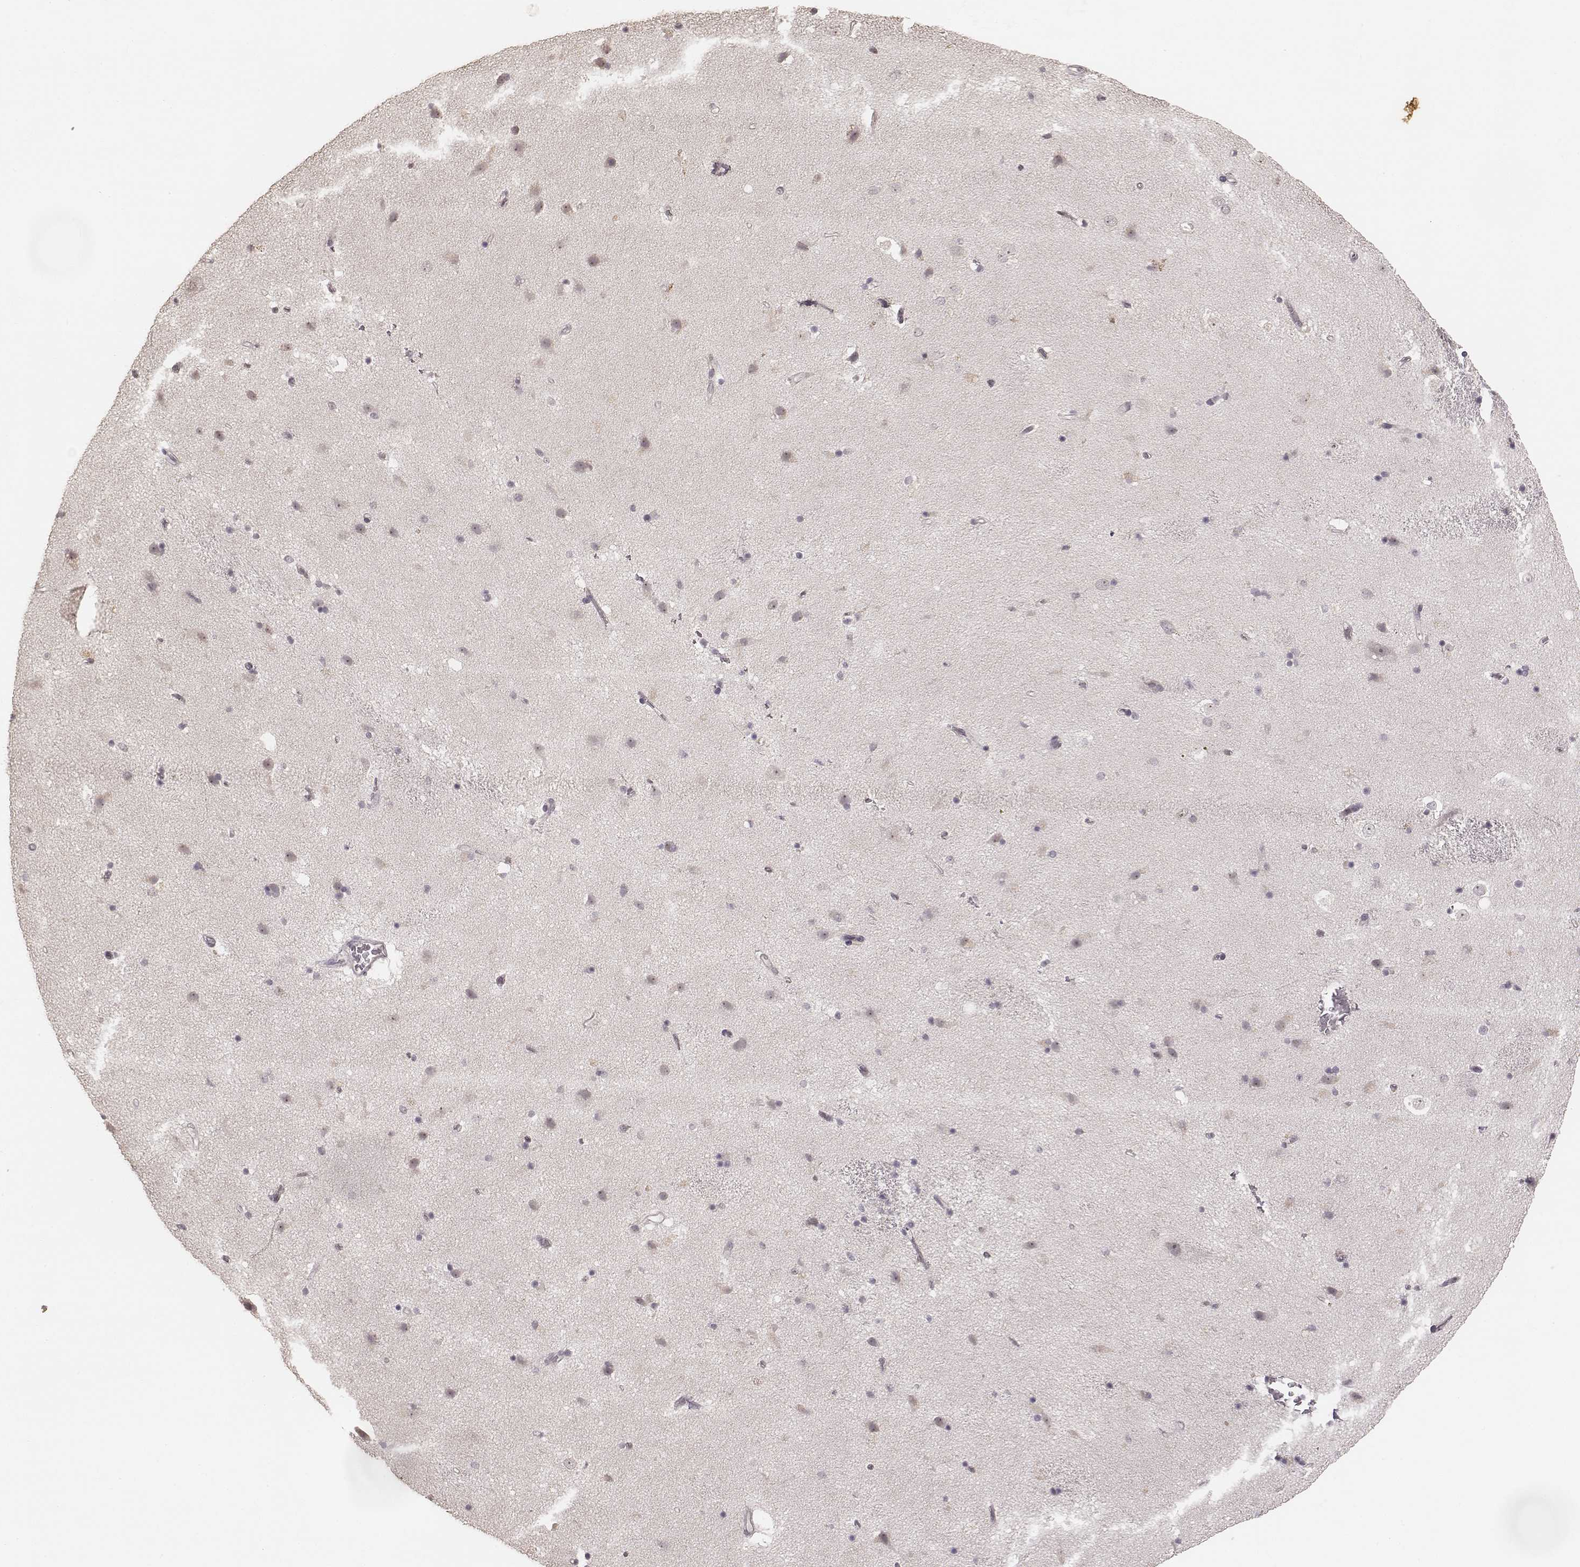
{"staining": {"intensity": "negative", "quantity": "none", "location": "none"}, "tissue": "caudate", "cell_type": "Glial cells", "image_type": "normal", "snomed": [{"axis": "morphology", "description": "Normal tissue, NOS"}, {"axis": "topography", "description": "Lateral ventricle wall"}], "caption": "Unremarkable caudate was stained to show a protein in brown. There is no significant expression in glial cells.", "gene": "LY6K", "patient": {"sex": "female", "age": 71}}